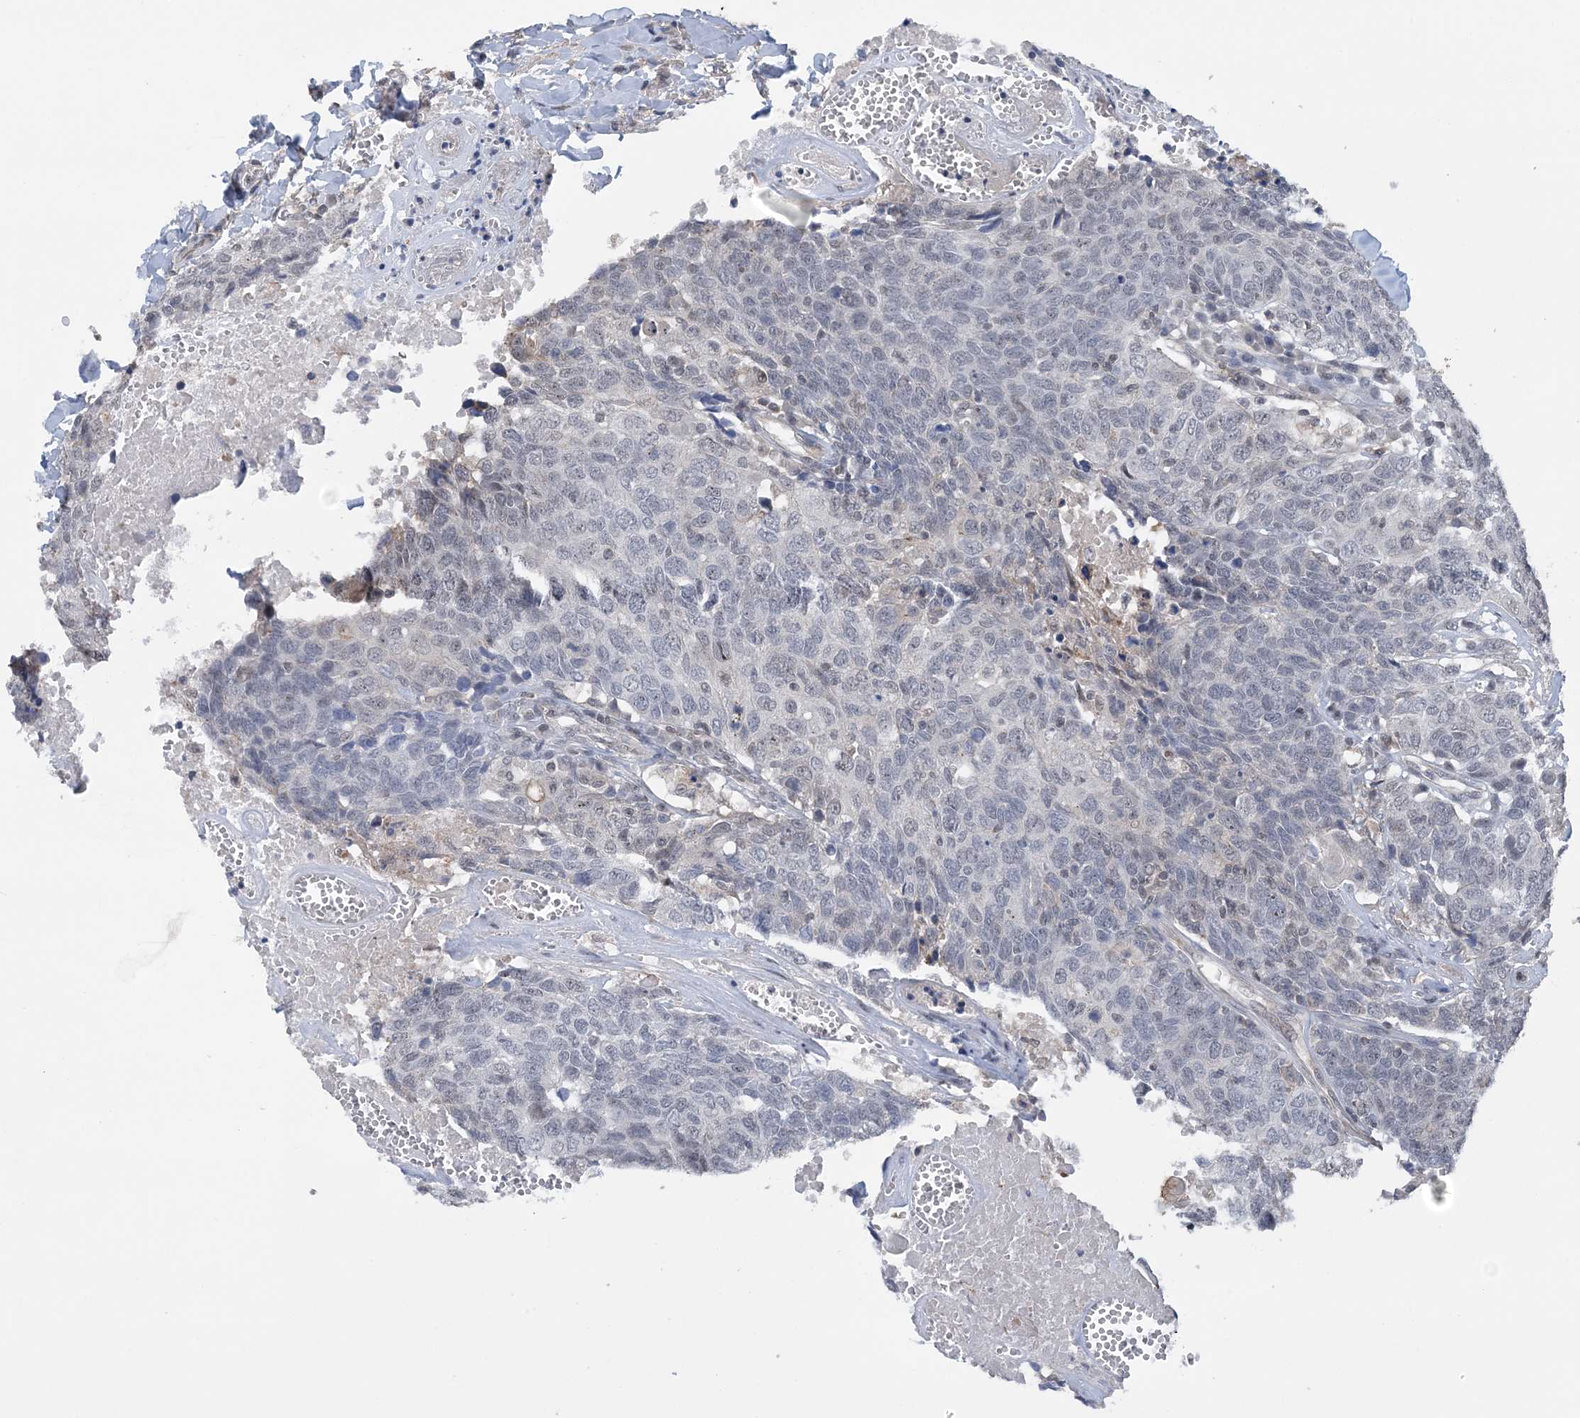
{"staining": {"intensity": "negative", "quantity": "none", "location": "none"}, "tissue": "head and neck cancer", "cell_type": "Tumor cells", "image_type": "cancer", "snomed": [{"axis": "morphology", "description": "Squamous cell carcinoma, NOS"}, {"axis": "topography", "description": "Head-Neck"}], "caption": "Human head and neck cancer (squamous cell carcinoma) stained for a protein using immunohistochemistry exhibits no expression in tumor cells.", "gene": "CCDC152", "patient": {"sex": "male", "age": 66}}